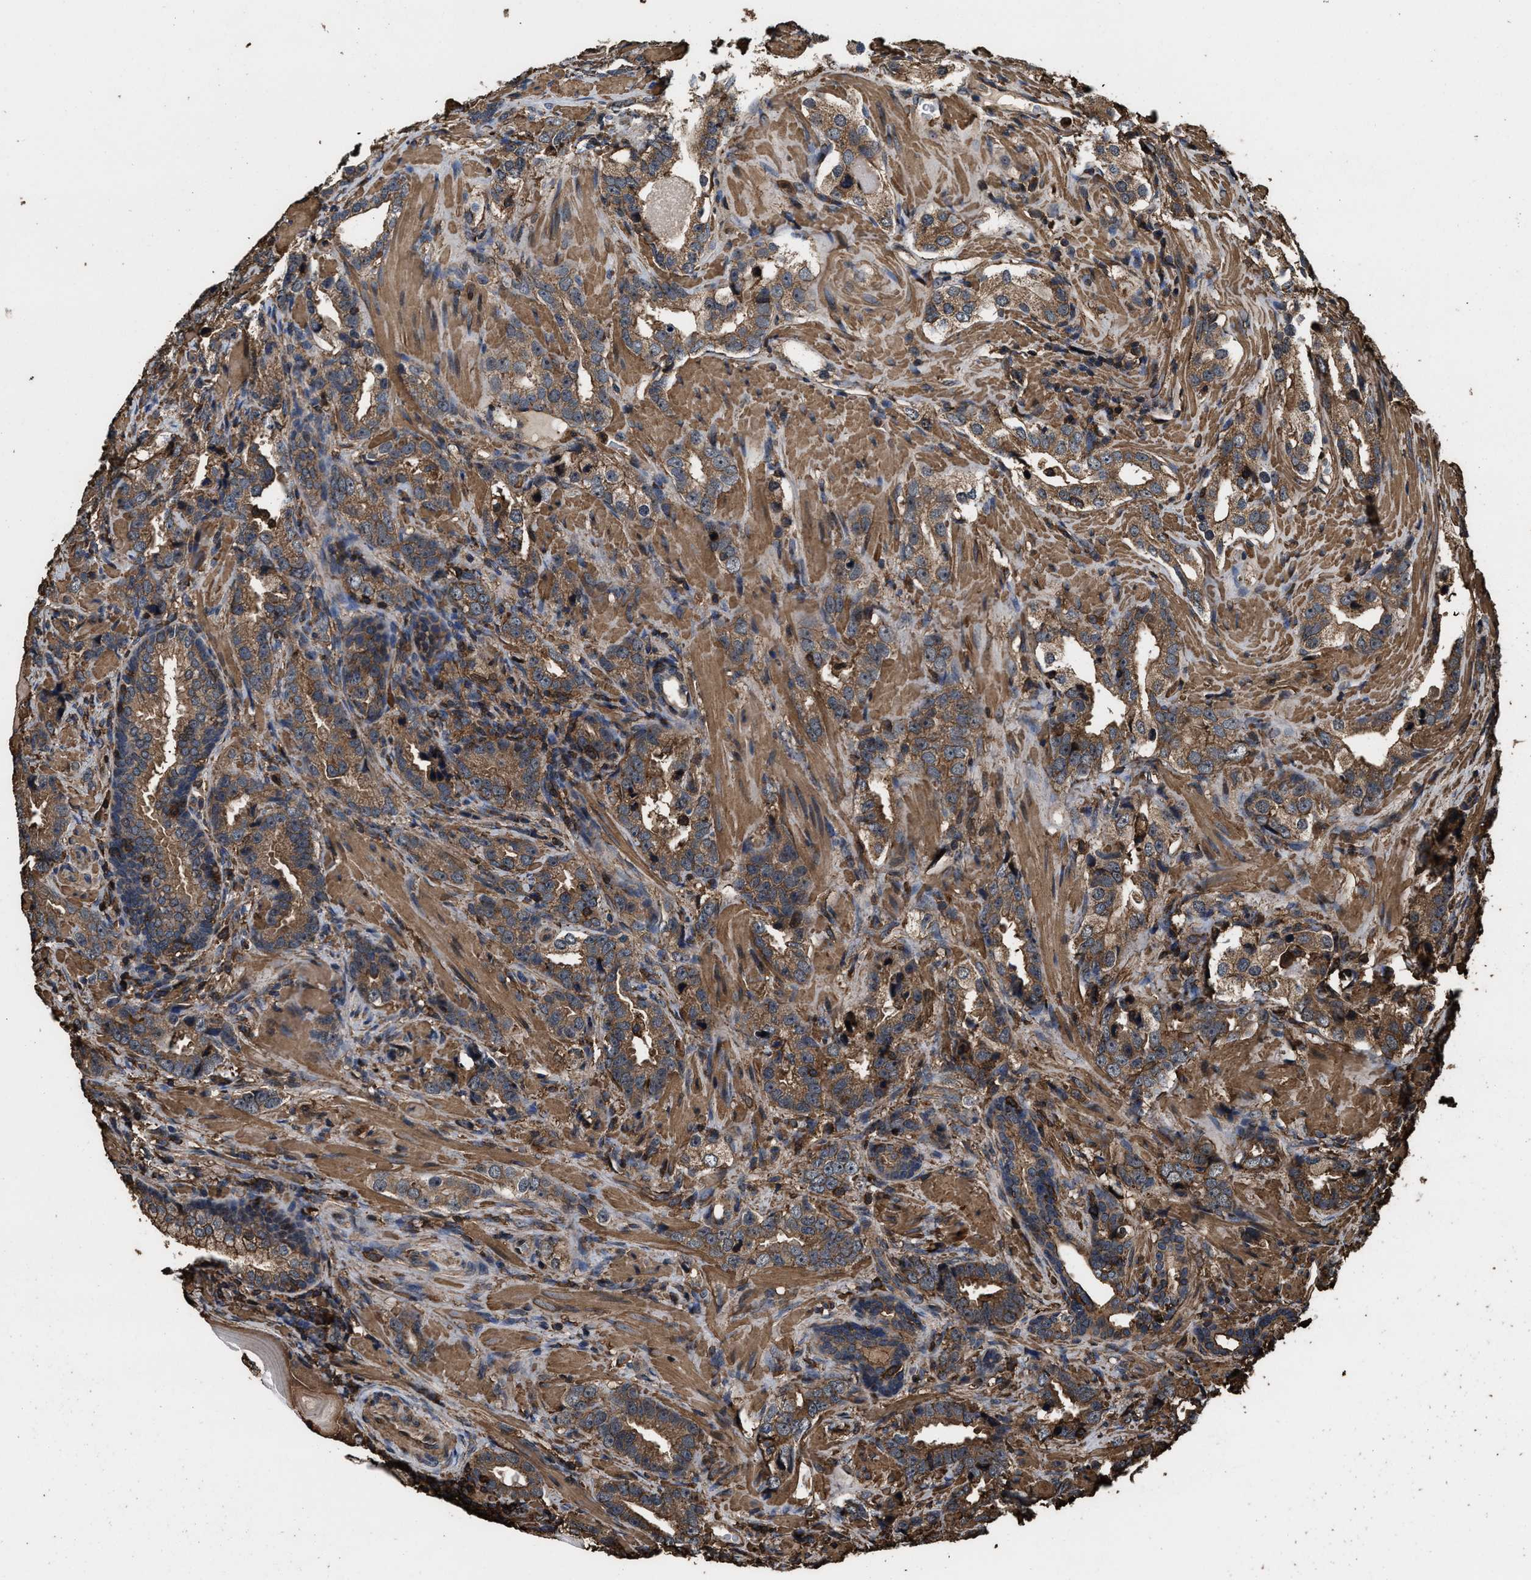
{"staining": {"intensity": "moderate", "quantity": ">75%", "location": "cytoplasmic/membranous"}, "tissue": "prostate cancer", "cell_type": "Tumor cells", "image_type": "cancer", "snomed": [{"axis": "morphology", "description": "Adenocarcinoma, High grade"}, {"axis": "topography", "description": "Prostate"}], "caption": "Protein expression by immunohistochemistry shows moderate cytoplasmic/membranous positivity in approximately >75% of tumor cells in prostate high-grade adenocarcinoma.", "gene": "KBTBD2", "patient": {"sex": "male", "age": 63}}